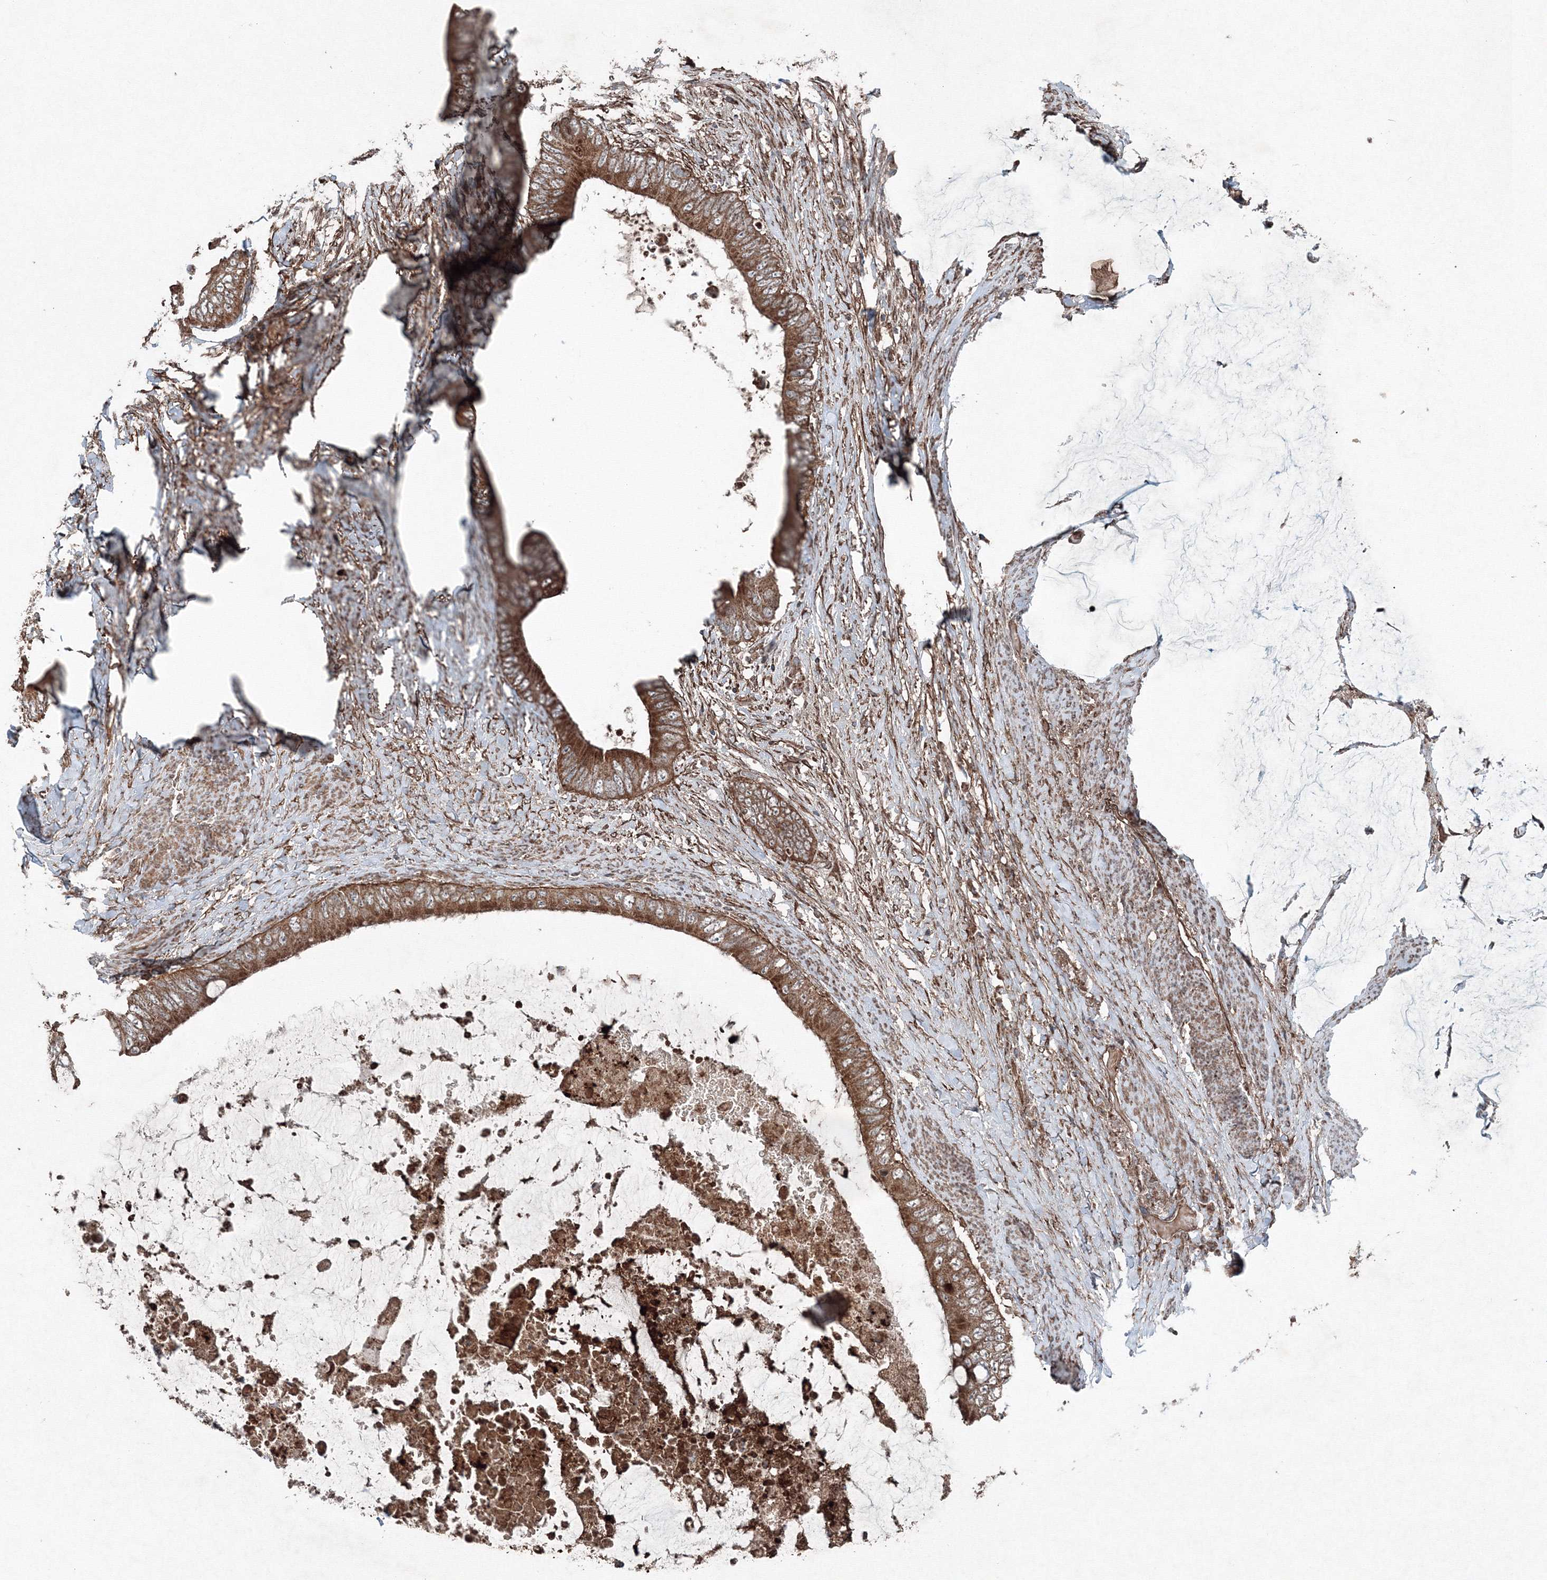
{"staining": {"intensity": "strong", "quantity": ">75%", "location": "cytoplasmic/membranous"}, "tissue": "colorectal cancer", "cell_type": "Tumor cells", "image_type": "cancer", "snomed": [{"axis": "morphology", "description": "Normal tissue, NOS"}, {"axis": "morphology", "description": "Adenocarcinoma, NOS"}, {"axis": "topography", "description": "Rectum"}, {"axis": "topography", "description": "Peripheral nerve tissue"}], "caption": "Protein expression analysis of colorectal cancer (adenocarcinoma) shows strong cytoplasmic/membranous staining in approximately >75% of tumor cells.", "gene": "COPS7B", "patient": {"sex": "female", "age": 77}}